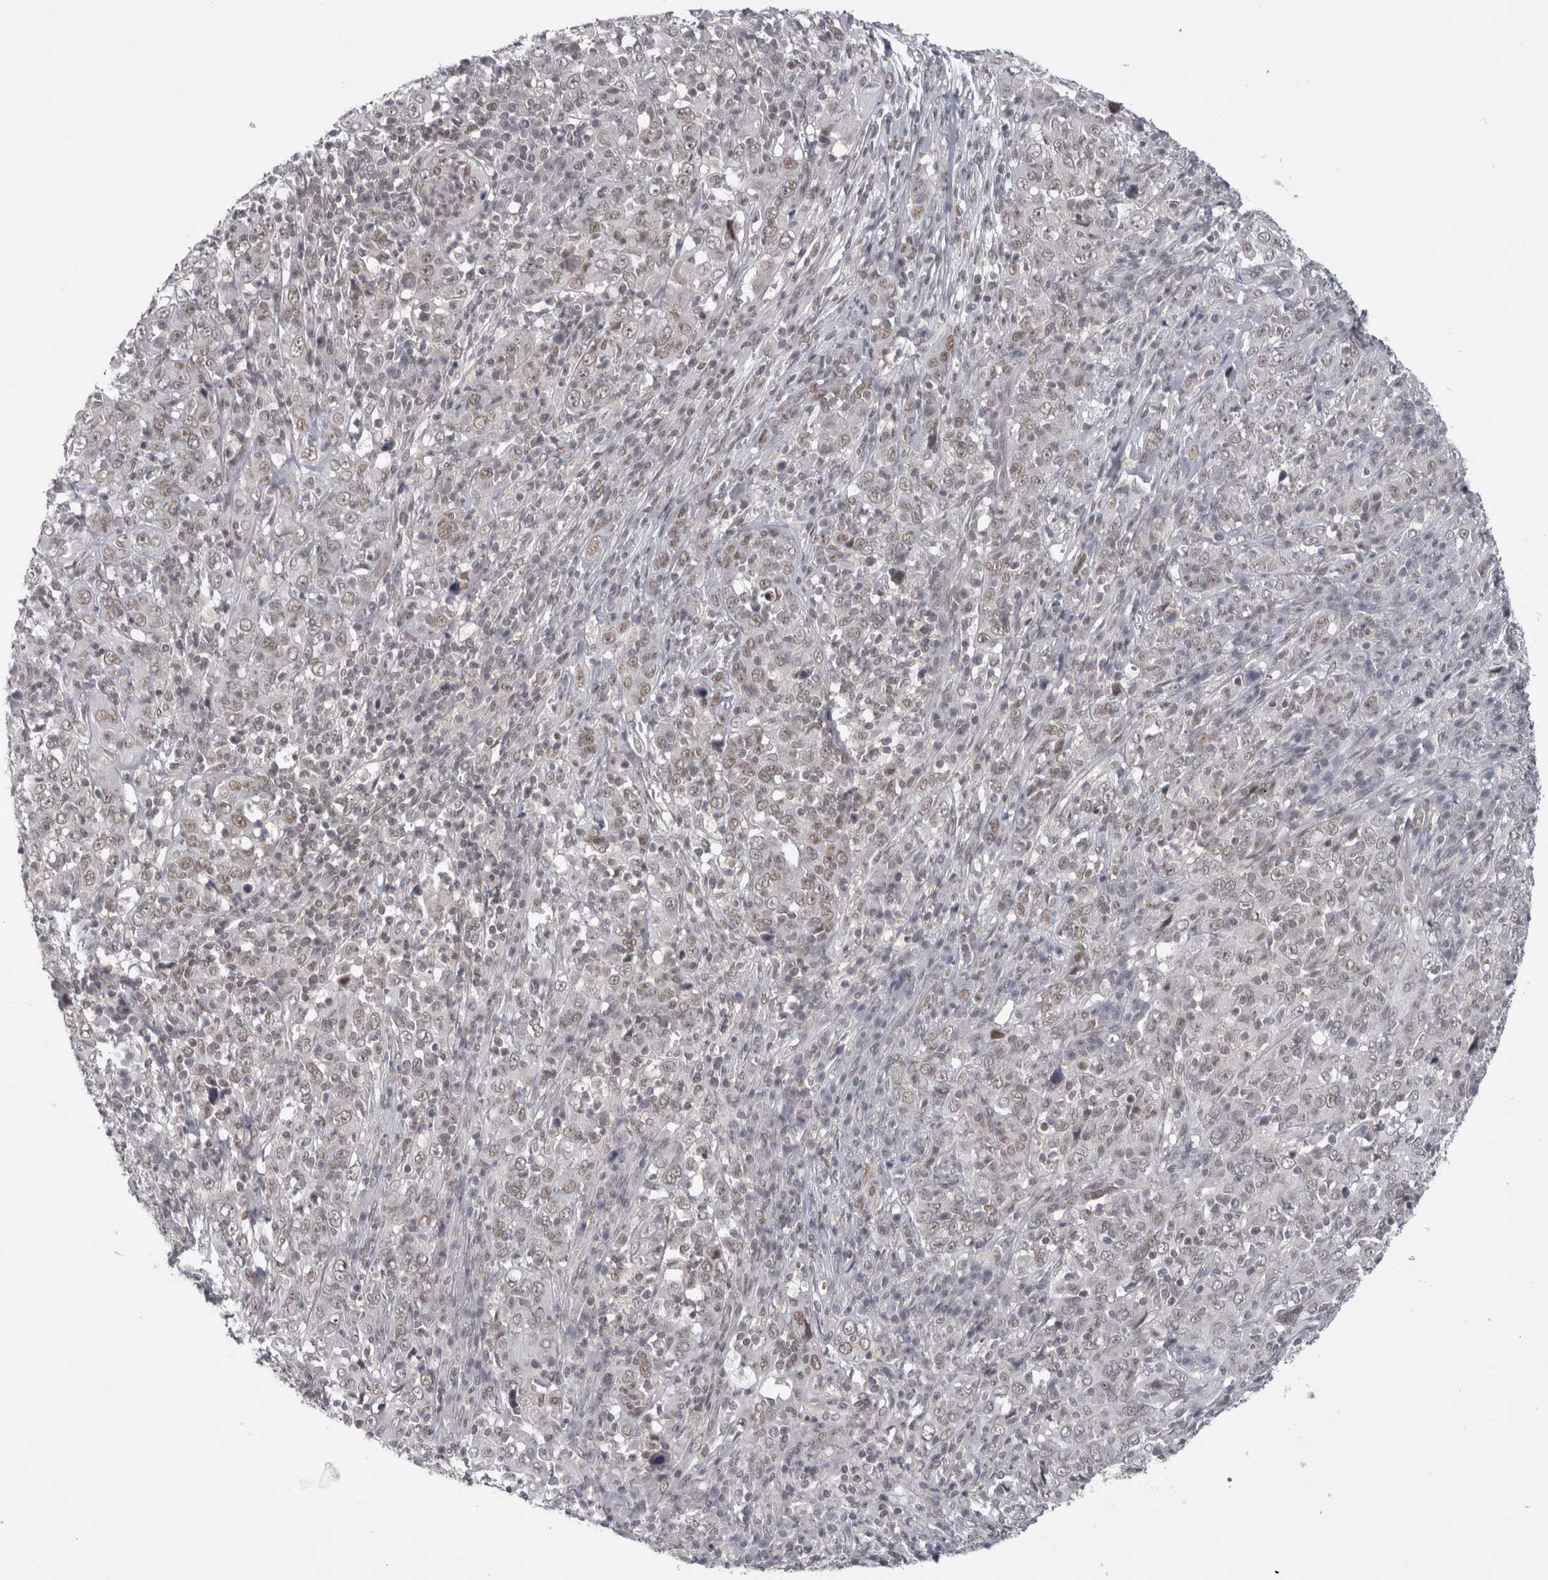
{"staining": {"intensity": "weak", "quantity": ">75%", "location": "nuclear"}, "tissue": "cervical cancer", "cell_type": "Tumor cells", "image_type": "cancer", "snomed": [{"axis": "morphology", "description": "Squamous cell carcinoma, NOS"}, {"axis": "topography", "description": "Cervix"}], "caption": "Immunohistochemistry (DAB) staining of cervical cancer demonstrates weak nuclear protein positivity in approximately >75% of tumor cells.", "gene": "PSMB2", "patient": {"sex": "female", "age": 46}}